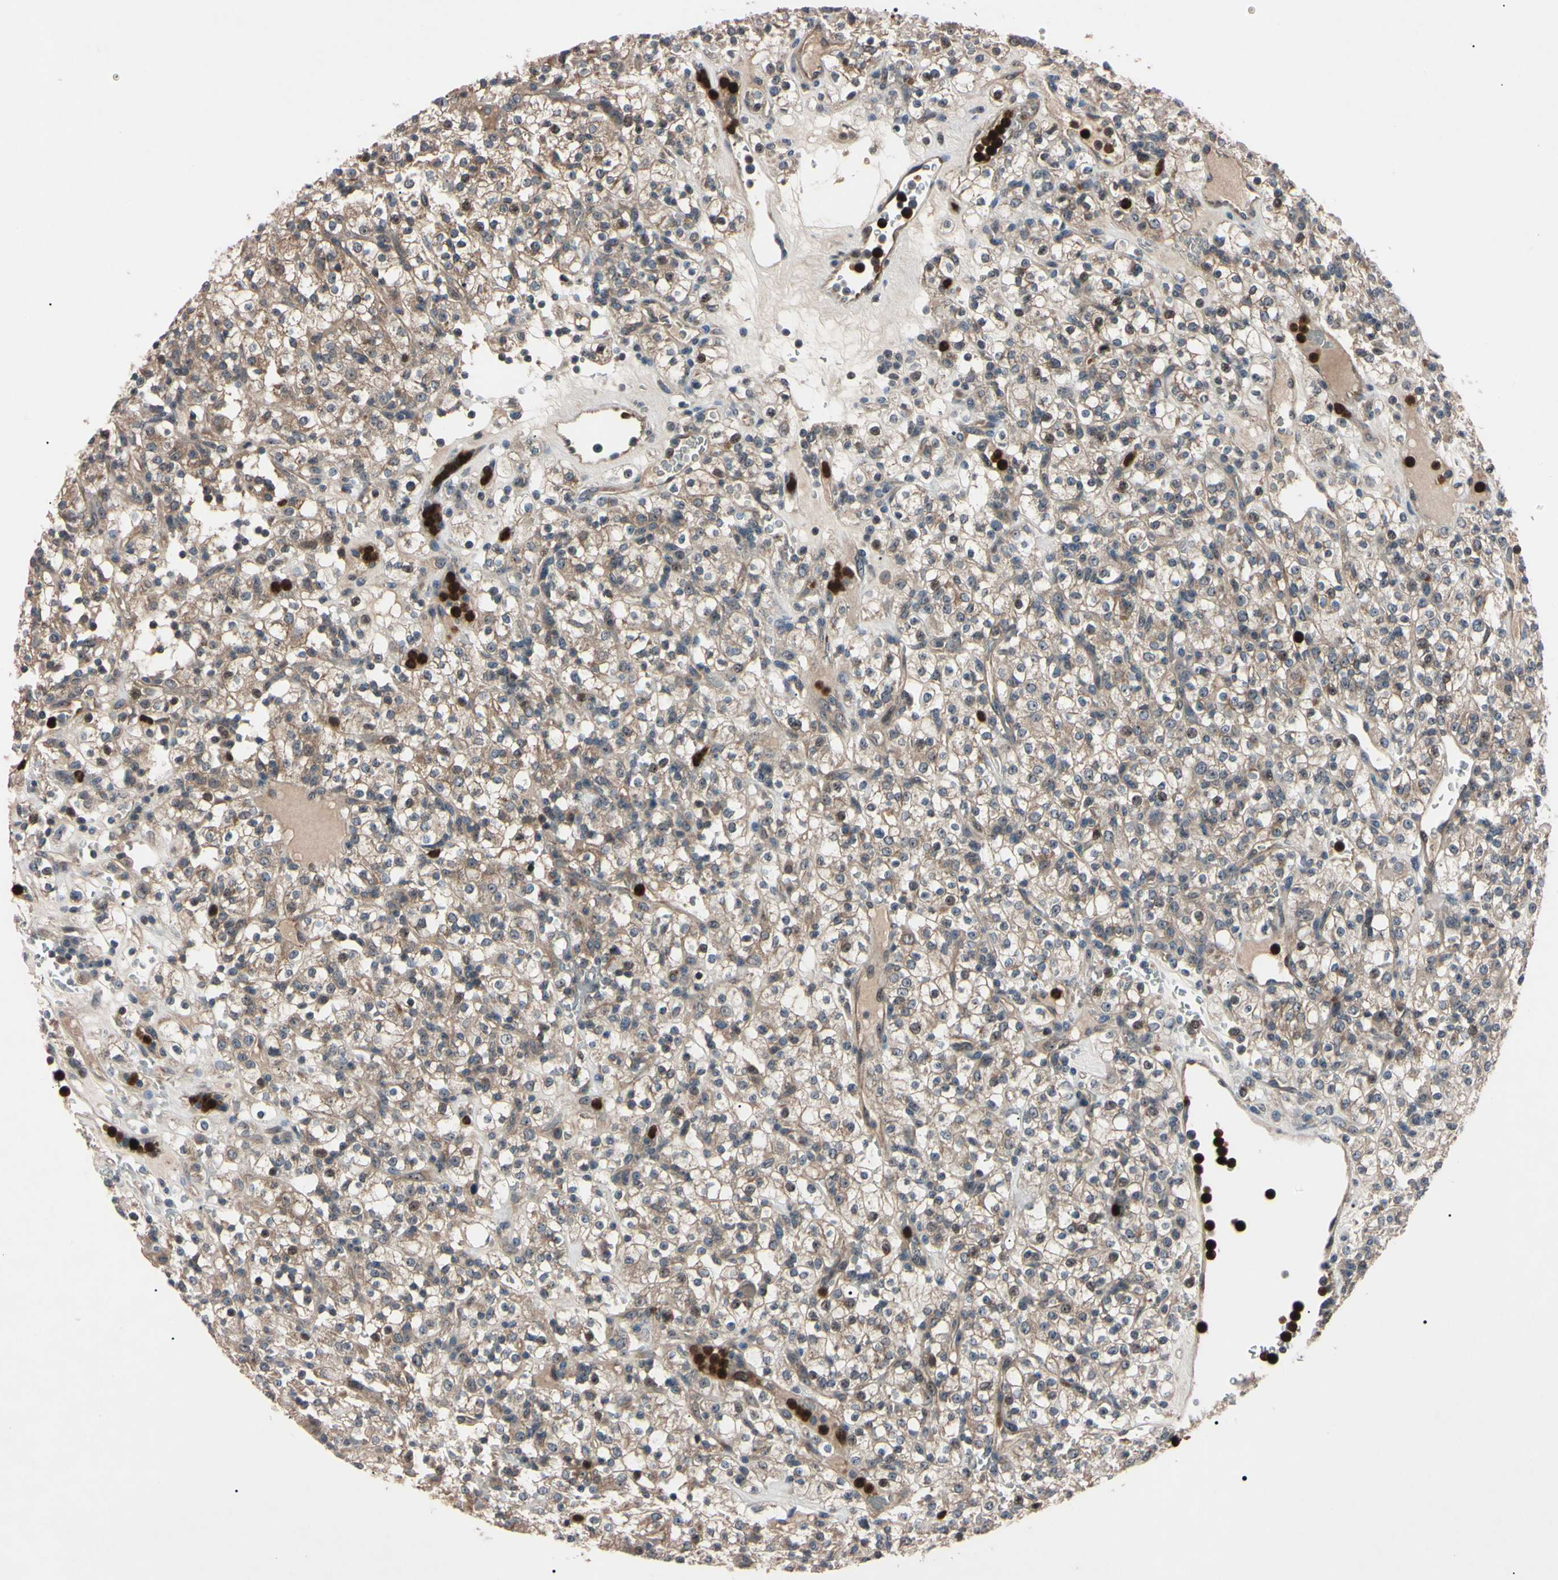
{"staining": {"intensity": "strong", "quantity": "<25%", "location": "cytoplasmic/membranous,nuclear"}, "tissue": "renal cancer", "cell_type": "Tumor cells", "image_type": "cancer", "snomed": [{"axis": "morphology", "description": "Normal tissue, NOS"}, {"axis": "morphology", "description": "Adenocarcinoma, NOS"}, {"axis": "topography", "description": "Kidney"}], "caption": "Renal cancer (adenocarcinoma) tissue demonstrates strong cytoplasmic/membranous and nuclear positivity in about <25% of tumor cells, visualized by immunohistochemistry.", "gene": "TRAF5", "patient": {"sex": "female", "age": 72}}